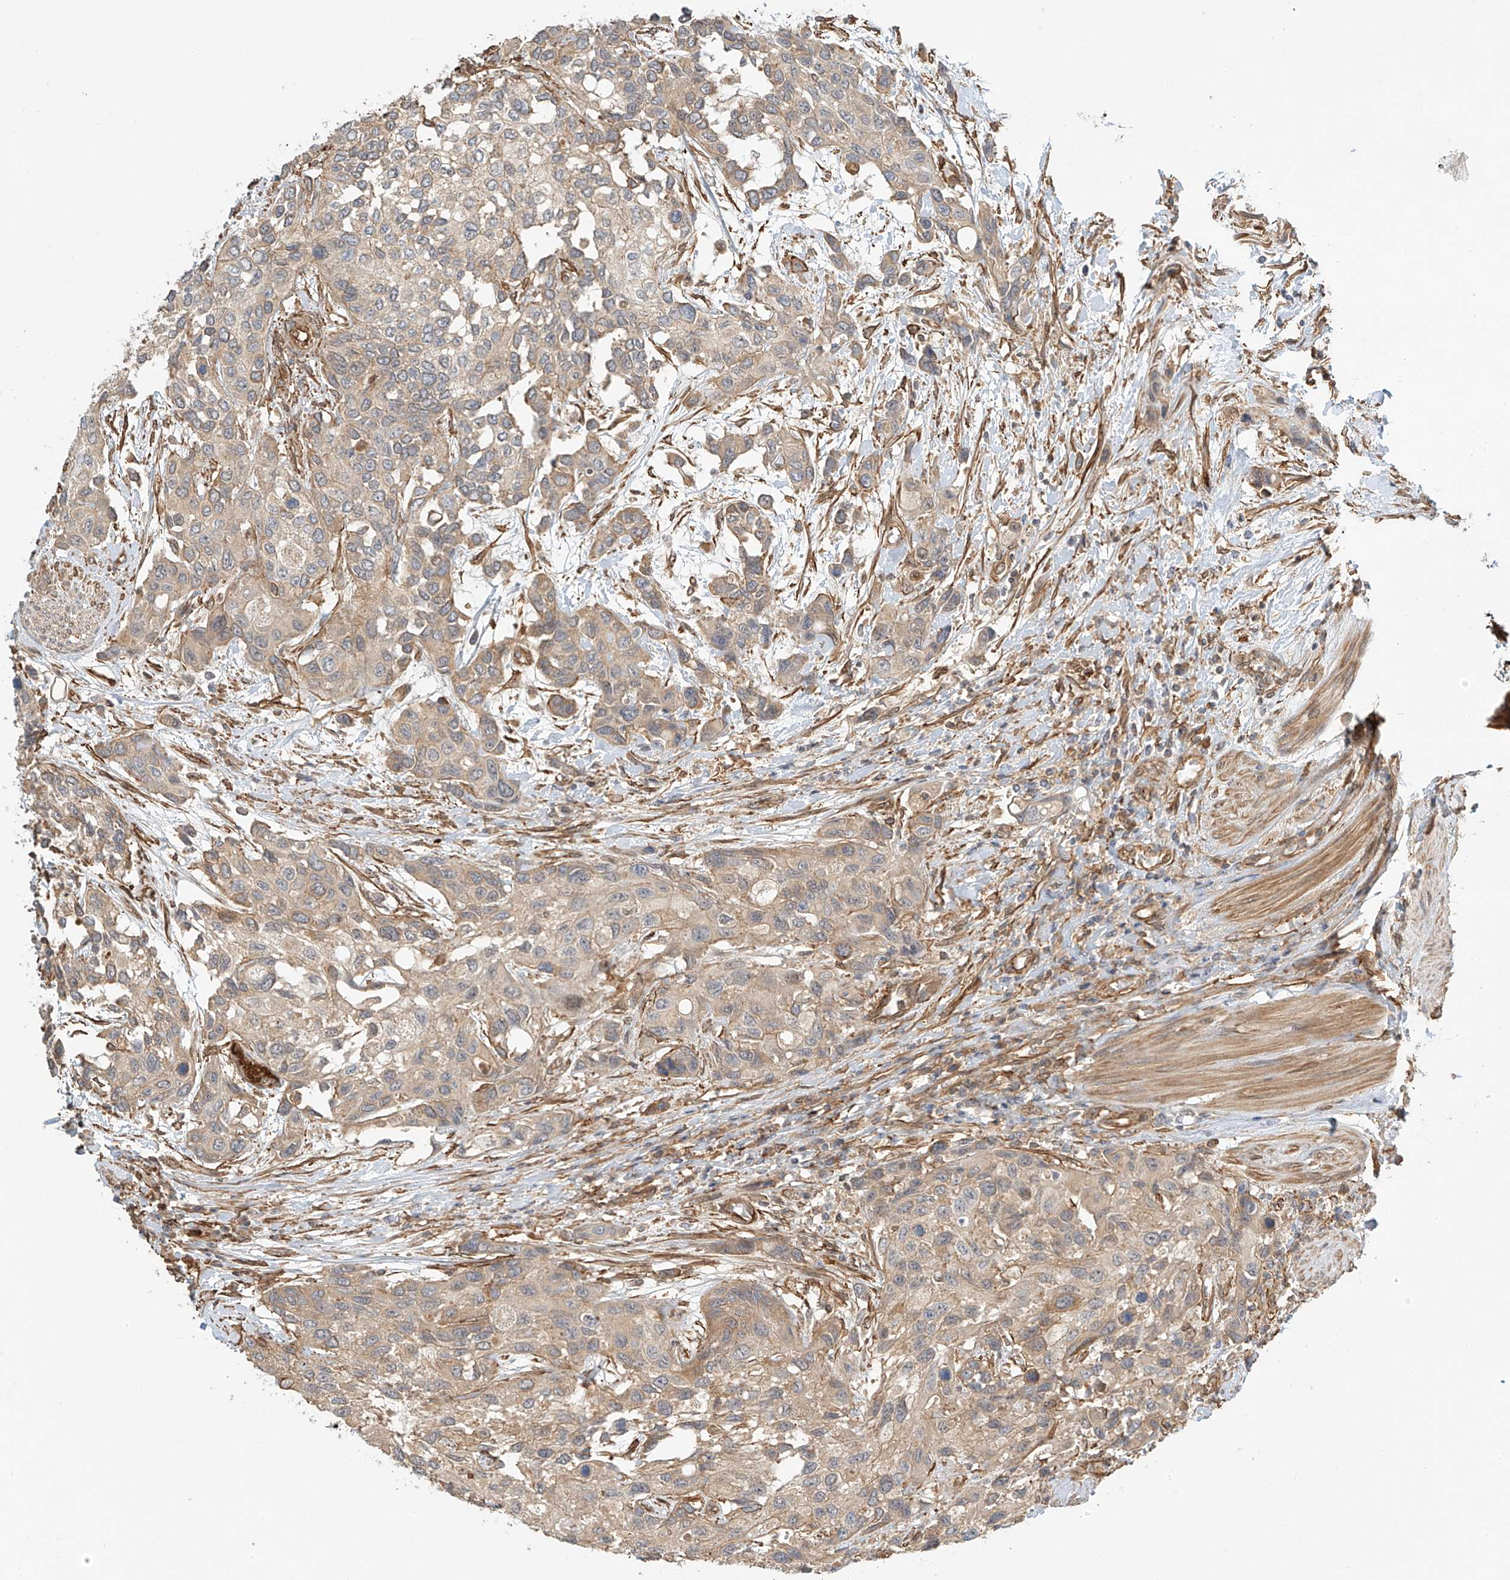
{"staining": {"intensity": "weak", "quantity": "25%-75%", "location": "cytoplasmic/membranous"}, "tissue": "urothelial cancer", "cell_type": "Tumor cells", "image_type": "cancer", "snomed": [{"axis": "morphology", "description": "Normal tissue, NOS"}, {"axis": "morphology", "description": "Urothelial carcinoma, High grade"}, {"axis": "topography", "description": "Vascular tissue"}, {"axis": "topography", "description": "Urinary bladder"}], "caption": "Protein expression analysis of human high-grade urothelial carcinoma reveals weak cytoplasmic/membranous positivity in about 25%-75% of tumor cells.", "gene": "CSMD3", "patient": {"sex": "female", "age": 56}}